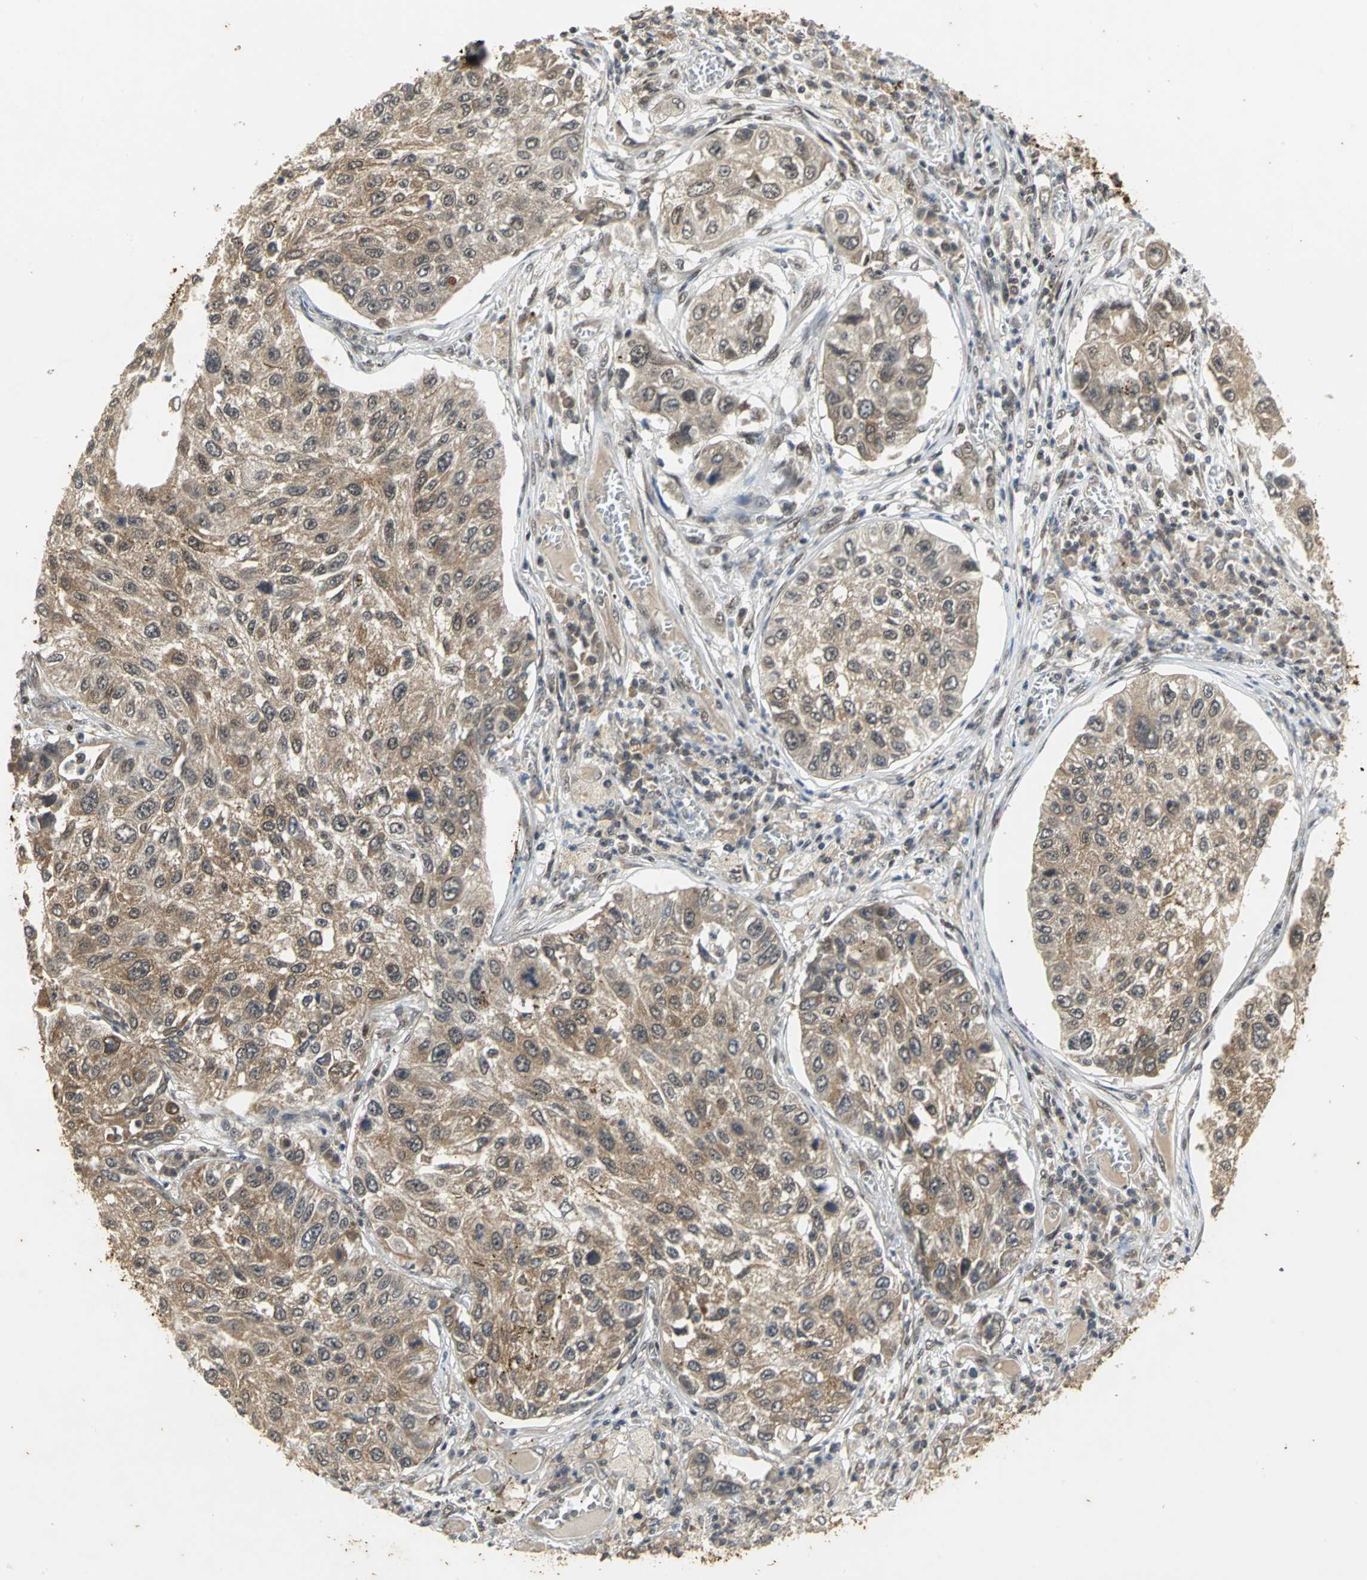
{"staining": {"intensity": "moderate", "quantity": "25%-75%", "location": "cytoplasmic/membranous"}, "tissue": "lung cancer", "cell_type": "Tumor cells", "image_type": "cancer", "snomed": [{"axis": "morphology", "description": "Squamous cell carcinoma, NOS"}, {"axis": "topography", "description": "Lung"}], "caption": "Tumor cells exhibit moderate cytoplasmic/membranous expression in about 25%-75% of cells in lung cancer.", "gene": "NOTCH3", "patient": {"sex": "male", "age": 71}}